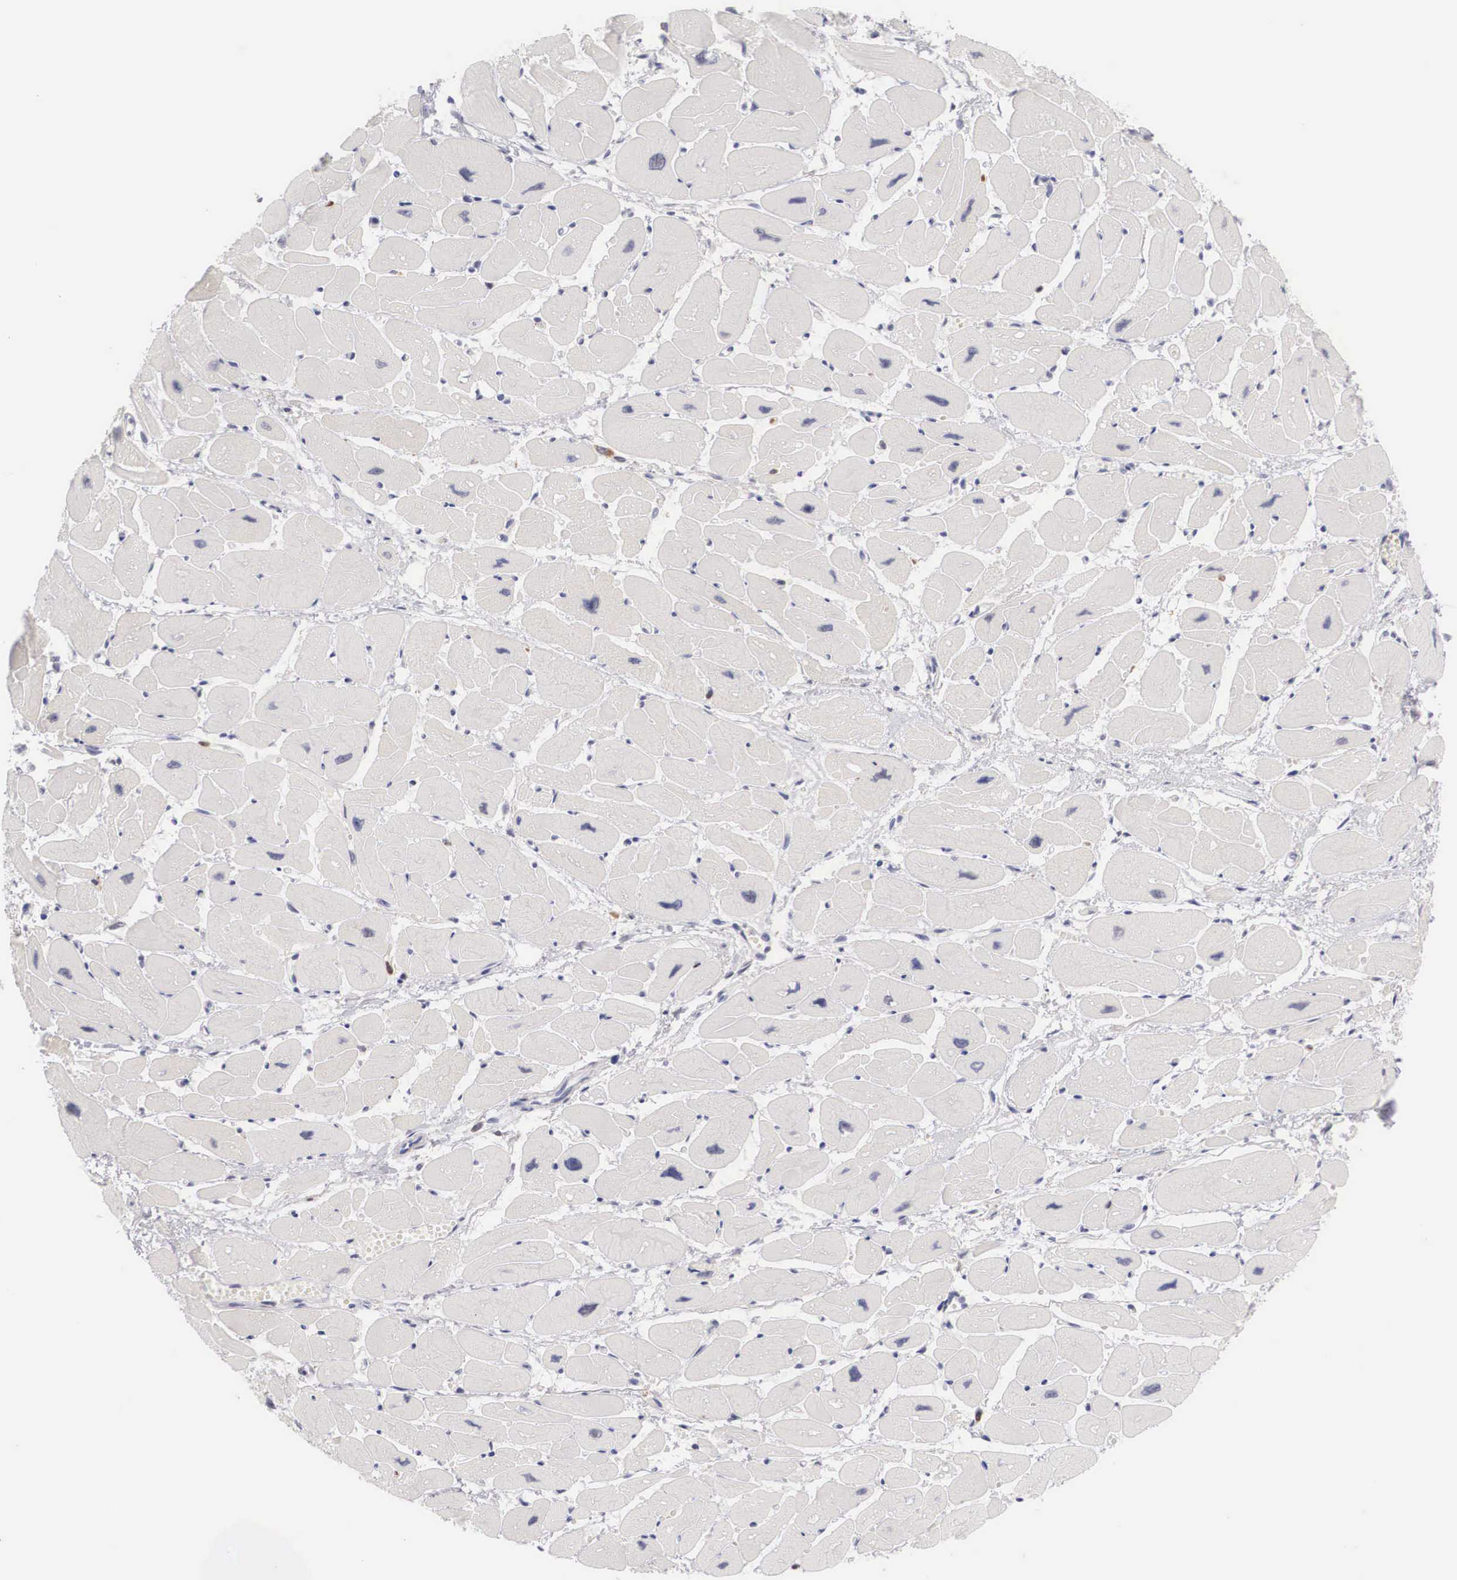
{"staining": {"intensity": "negative", "quantity": "none", "location": "none"}, "tissue": "heart muscle", "cell_type": "Cardiomyocytes", "image_type": "normal", "snomed": [{"axis": "morphology", "description": "Normal tissue, NOS"}, {"axis": "topography", "description": "Heart"}], "caption": "A high-resolution photomicrograph shows immunohistochemistry (IHC) staining of normal heart muscle, which reveals no significant staining in cardiomyocytes. (Brightfield microscopy of DAB IHC at high magnification).", "gene": "FAM47A", "patient": {"sex": "female", "age": 54}}